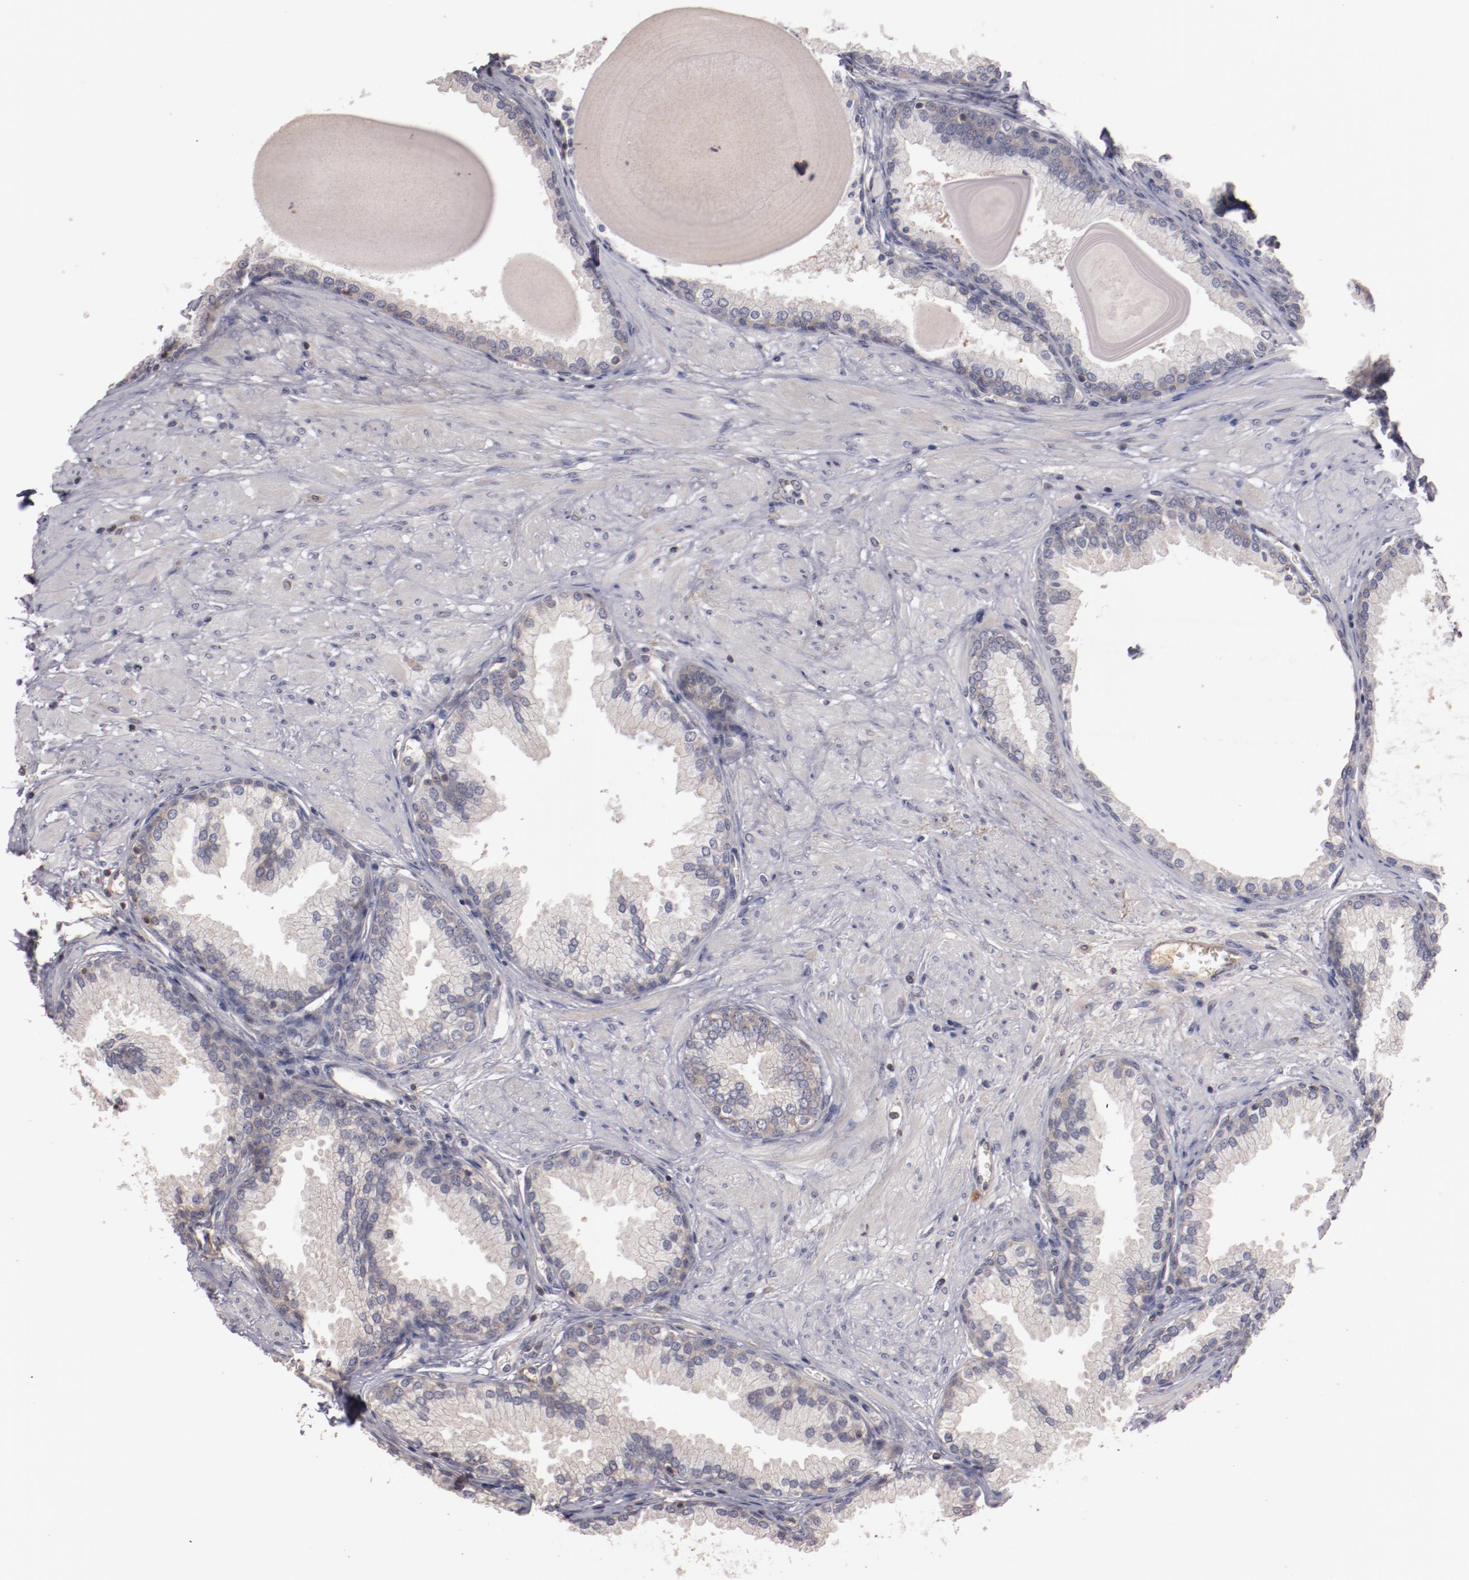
{"staining": {"intensity": "weak", "quantity": "<25%", "location": "cytoplasmic/membranous"}, "tissue": "prostate", "cell_type": "Glandular cells", "image_type": "normal", "snomed": [{"axis": "morphology", "description": "Normal tissue, NOS"}, {"axis": "topography", "description": "Prostate"}], "caption": "This is an immunohistochemistry (IHC) photomicrograph of normal human prostate. There is no staining in glandular cells.", "gene": "MBL2", "patient": {"sex": "male", "age": 51}}